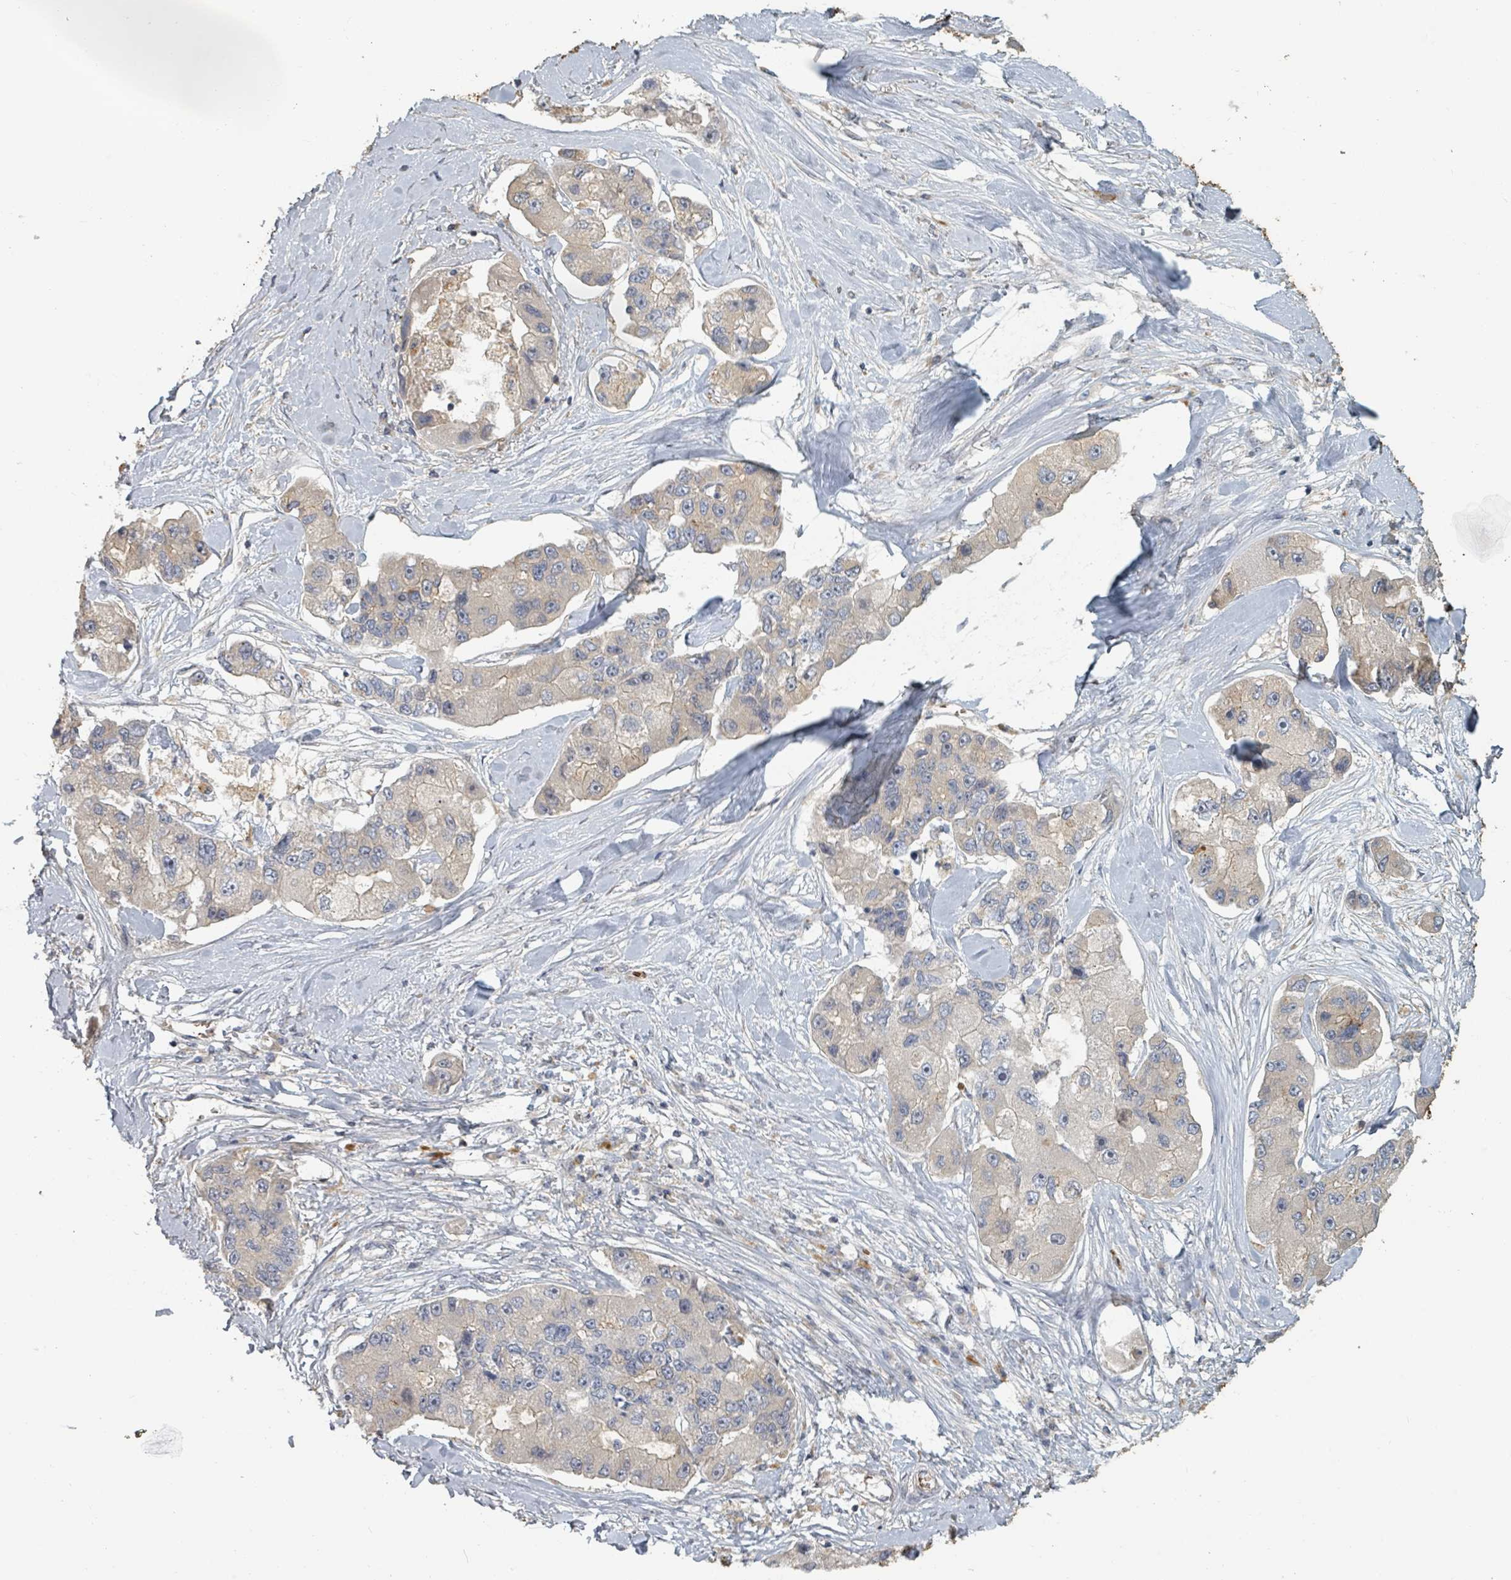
{"staining": {"intensity": "negative", "quantity": "none", "location": "none"}, "tissue": "lung cancer", "cell_type": "Tumor cells", "image_type": "cancer", "snomed": [{"axis": "morphology", "description": "Adenocarcinoma, NOS"}, {"axis": "topography", "description": "Lung"}], "caption": "A histopathology image of human lung cancer is negative for staining in tumor cells.", "gene": "TRPC4AP", "patient": {"sex": "female", "age": 54}}